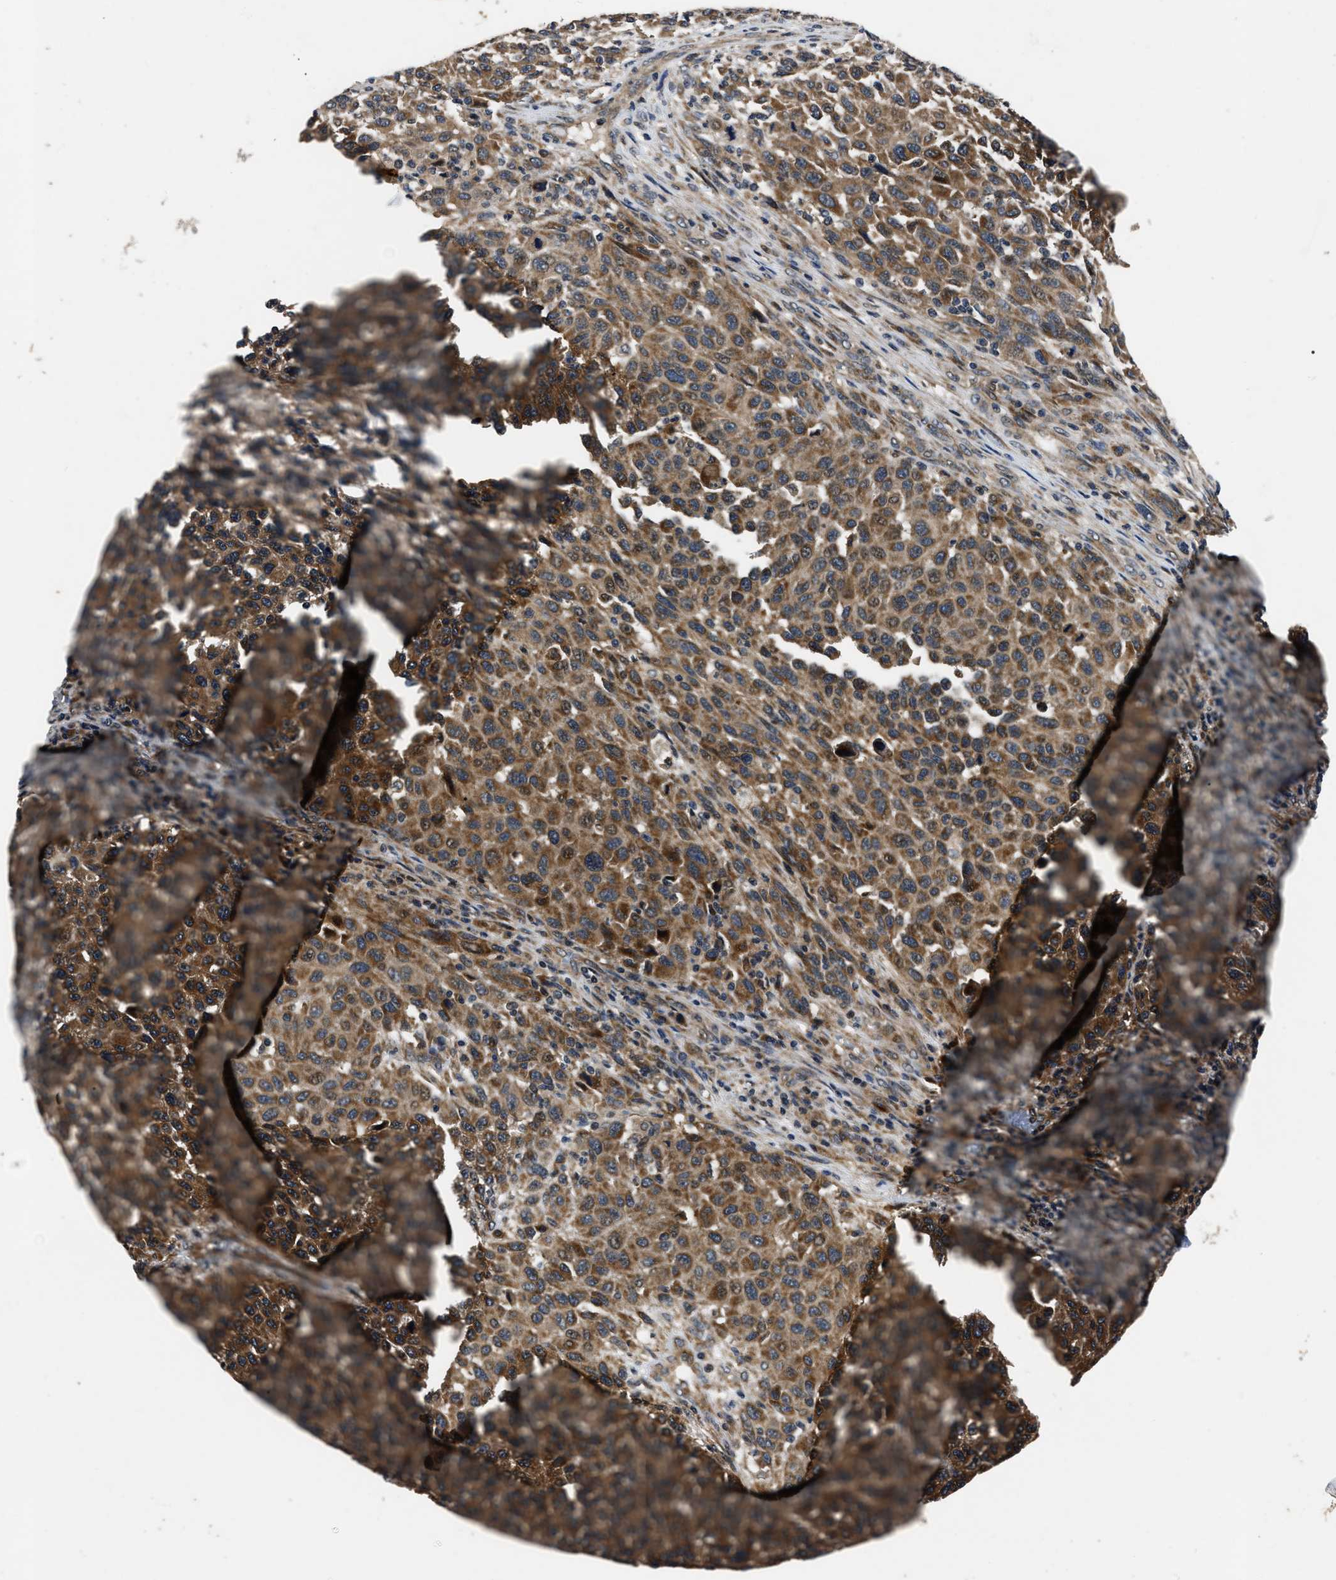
{"staining": {"intensity": "moderate", "quantity": ">75%", "location": "cytoplasmic/membranous"}, "tissue": "melanoma", "cell_type": "Tumor cells", "image_type": "cancer", "snomed": [{"axis": "morphology", "description": "Malignant melanoma, Metastatic site"}, {"axis": "topography", "description": "Lymph node"}], "caption": "Malignant melanoma (metastatic site) was stained to show a protein in brown. There is medium levels of moderate cytoplasmic/membranous staining in approximately >75% of tumor cells.", "gene": "PPWD1", "patient": {"sex": "male", "age": 61}}